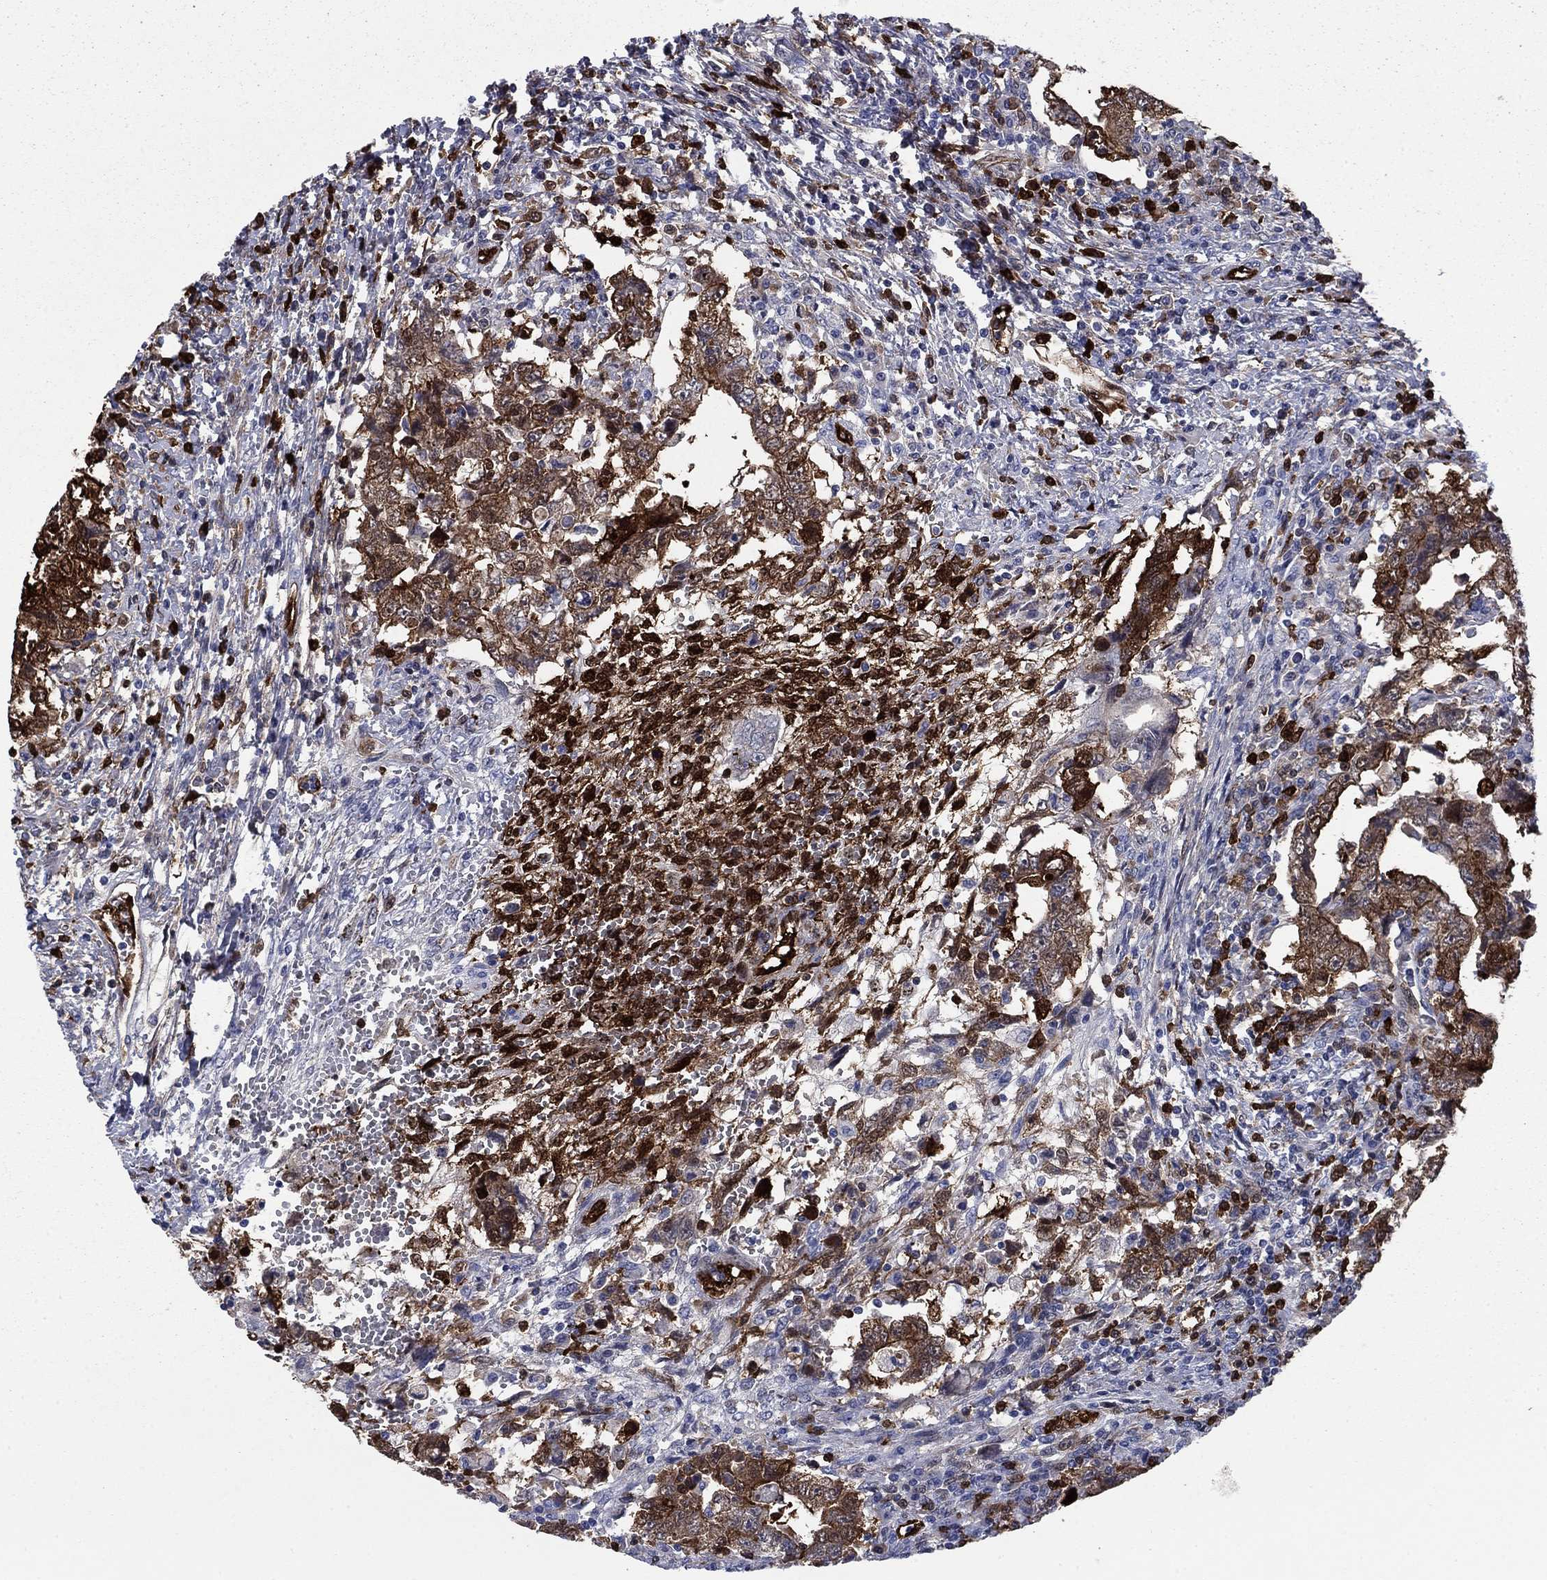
{"staining": {"intensity": "moderate", "quantity": ">75%", "location": "cytoplasmic/membranous"}, "tissue": "testis cancer", "cell_type": "Tumor cells", "image_type": "cancer", "snomed": [{"axis": "morphology", "description": "Carcinoma, Embryonal, NOS"}, {"axis": "topography", "description": "Testis"}], "caption": "This histopathology image reveals immunohistochemistry (IHC) staining of testis cancer, with medium moderate cytoplasmic/membranous staining in approximately >75% of tumor cells.", "gene": "STMN1", "patient": {"sex": "male", "age": 26}}